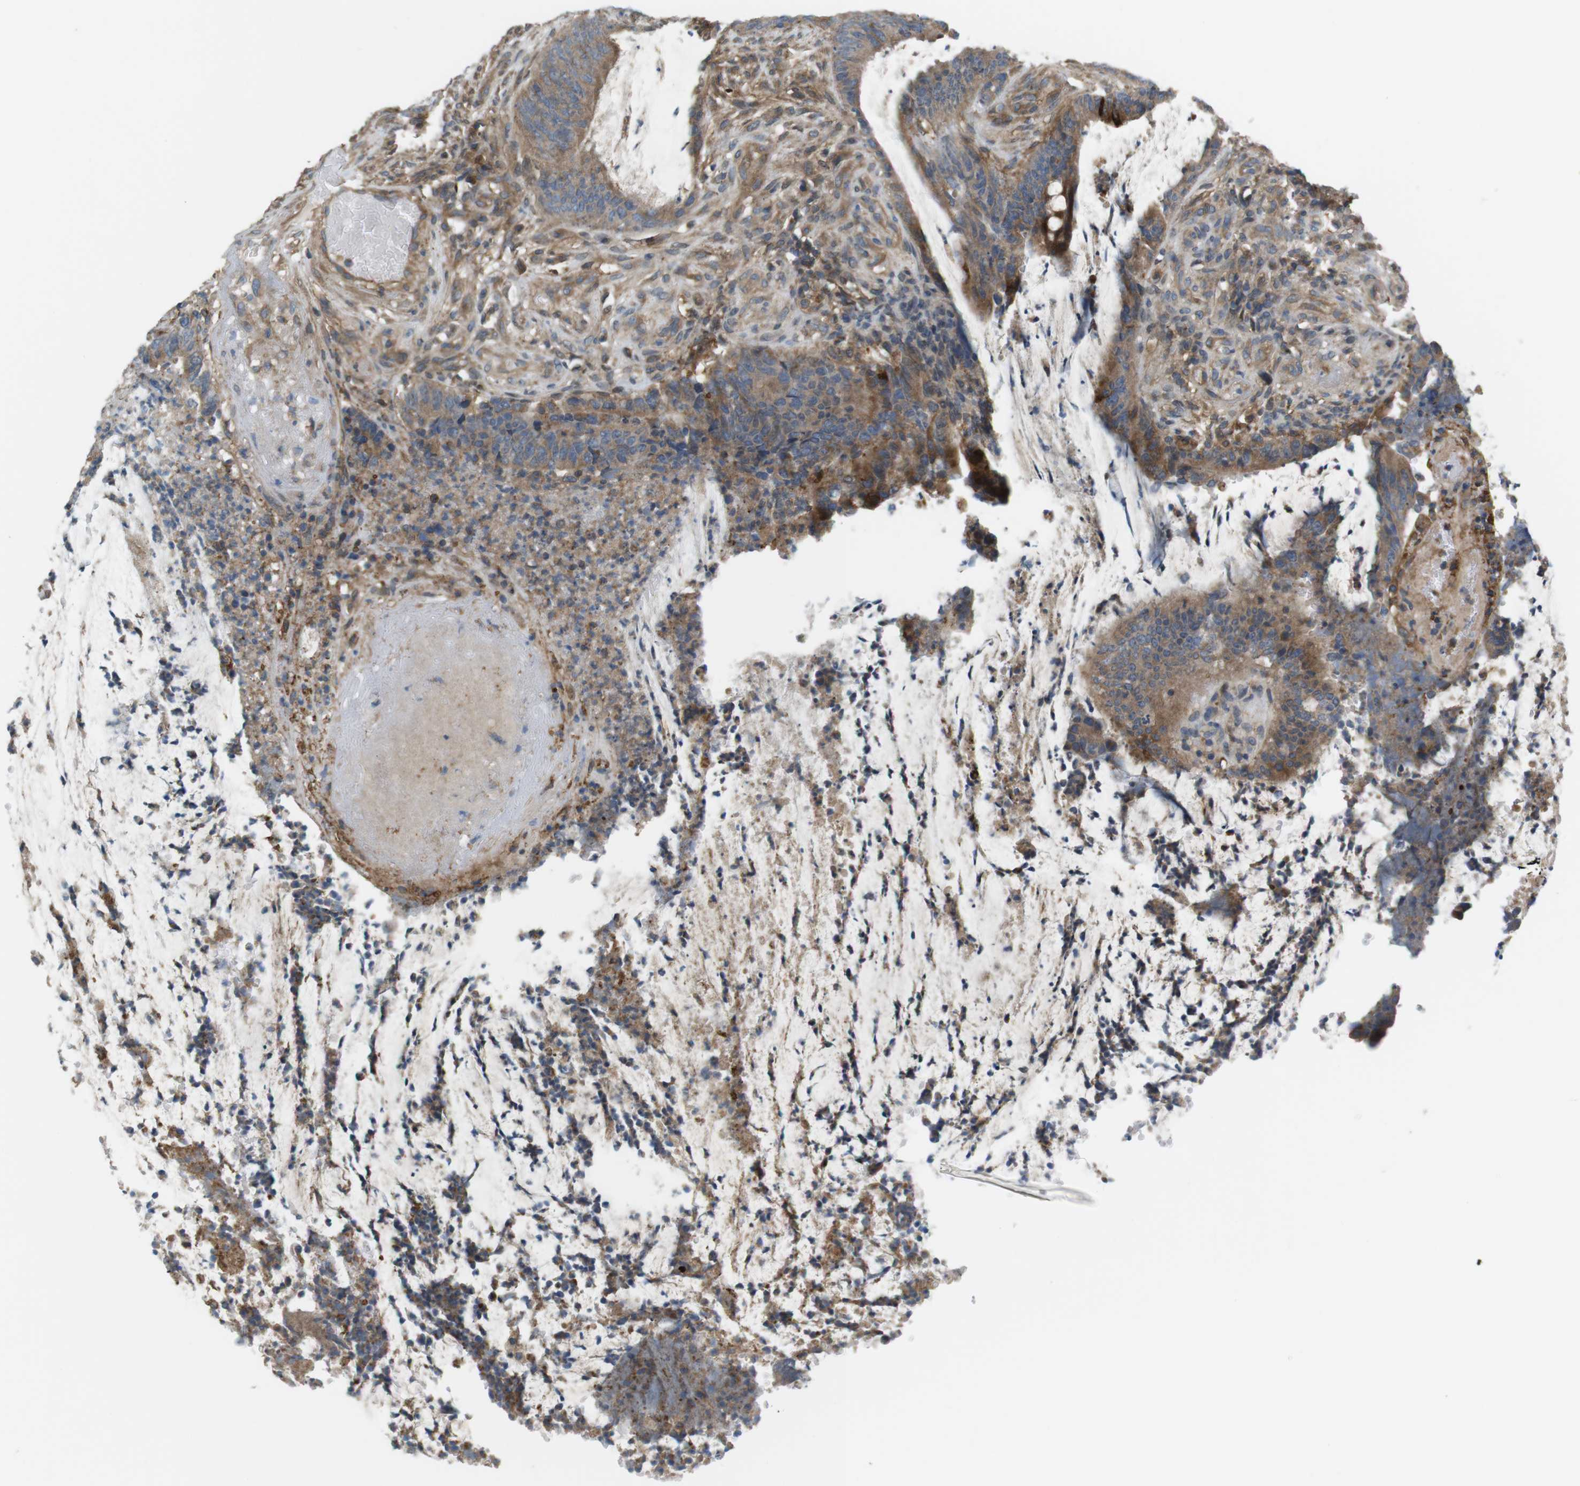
{"staining": {"intensity": "moderate", "quantity": ">75%", "location": "cytoplasmic/membranous"}, "tissue": "colorectal cancer", "cell_type": "Tumor cells", "image_type": "cancer", "snomed": [{"axis": "morphology", "description": "Adenocarcinoma, NOS"}, {"axis": "topography", "description": "Rectum"}], "caption": "Immunohistochemical staining of human colorectal cancer demonstrates medium levels of moderate cytoplasmic/membranous positivity in approximately >75% of tumor cells.", "gene": "DDAH2", "patient": {"sex": "female", "age": 66}}